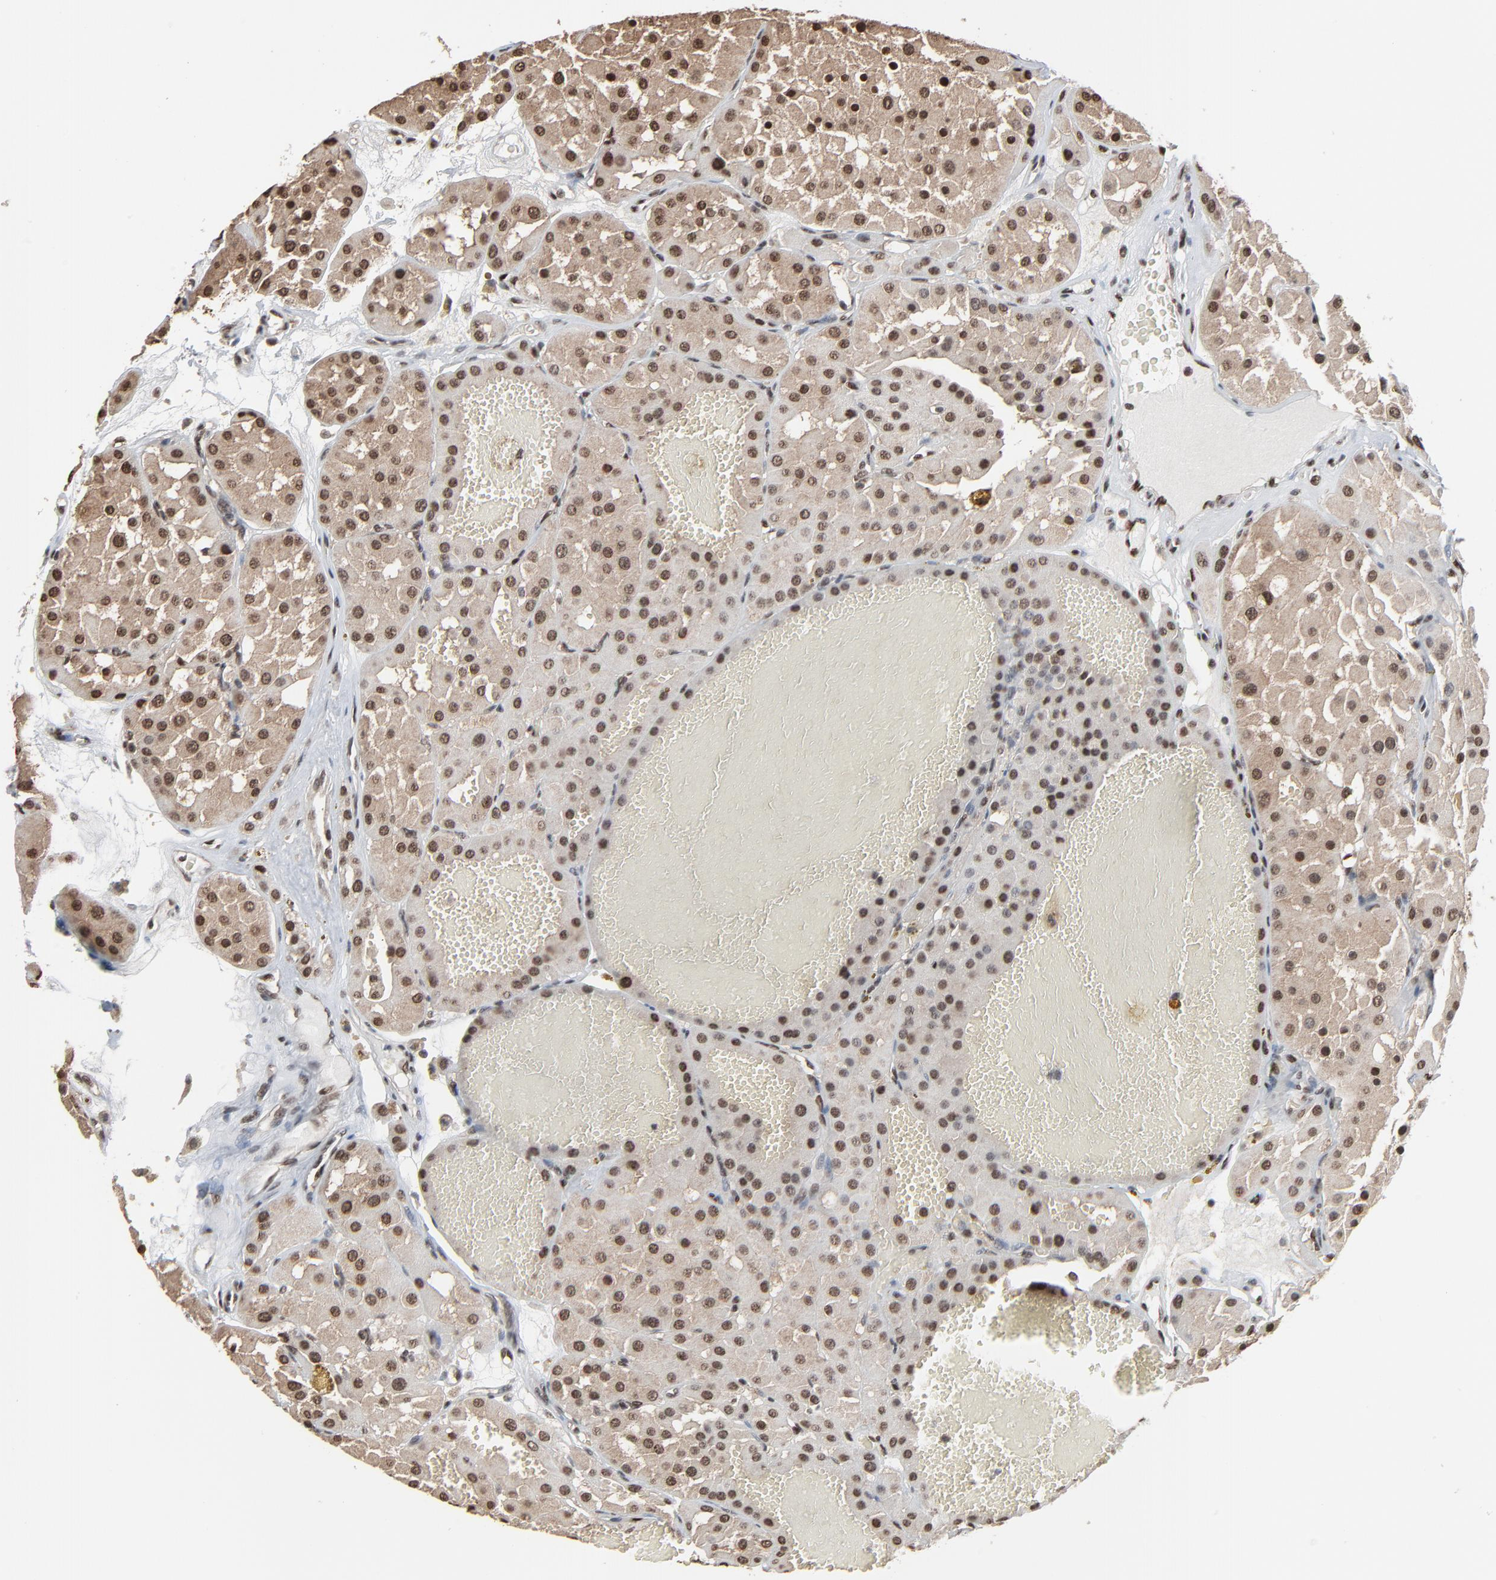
{"staining": {"intensity": "strong", "quantity": ">75%", "location": "cytoplasmic/membranous,nuclear"}, "tissue": "renal cancer", "cell_type": "Tumor cells", "image_type": "cancer", "snomed": [{"axis": "morphology", "description": "Adenocarcinoma, uncertain malignant potential"}, {"axis": "topography", "description": "Kidney"}], "caption": "Human renal cancer (adenocarcinoma,  uncertain malignant potential) stained with a brown dye exhibits strong cytoplasmic/membranous and nuclear positive expression in approximately >75% of tumor cells.", "gene": "MEIS2", "patient": {"sex": "male", "age": 63}}